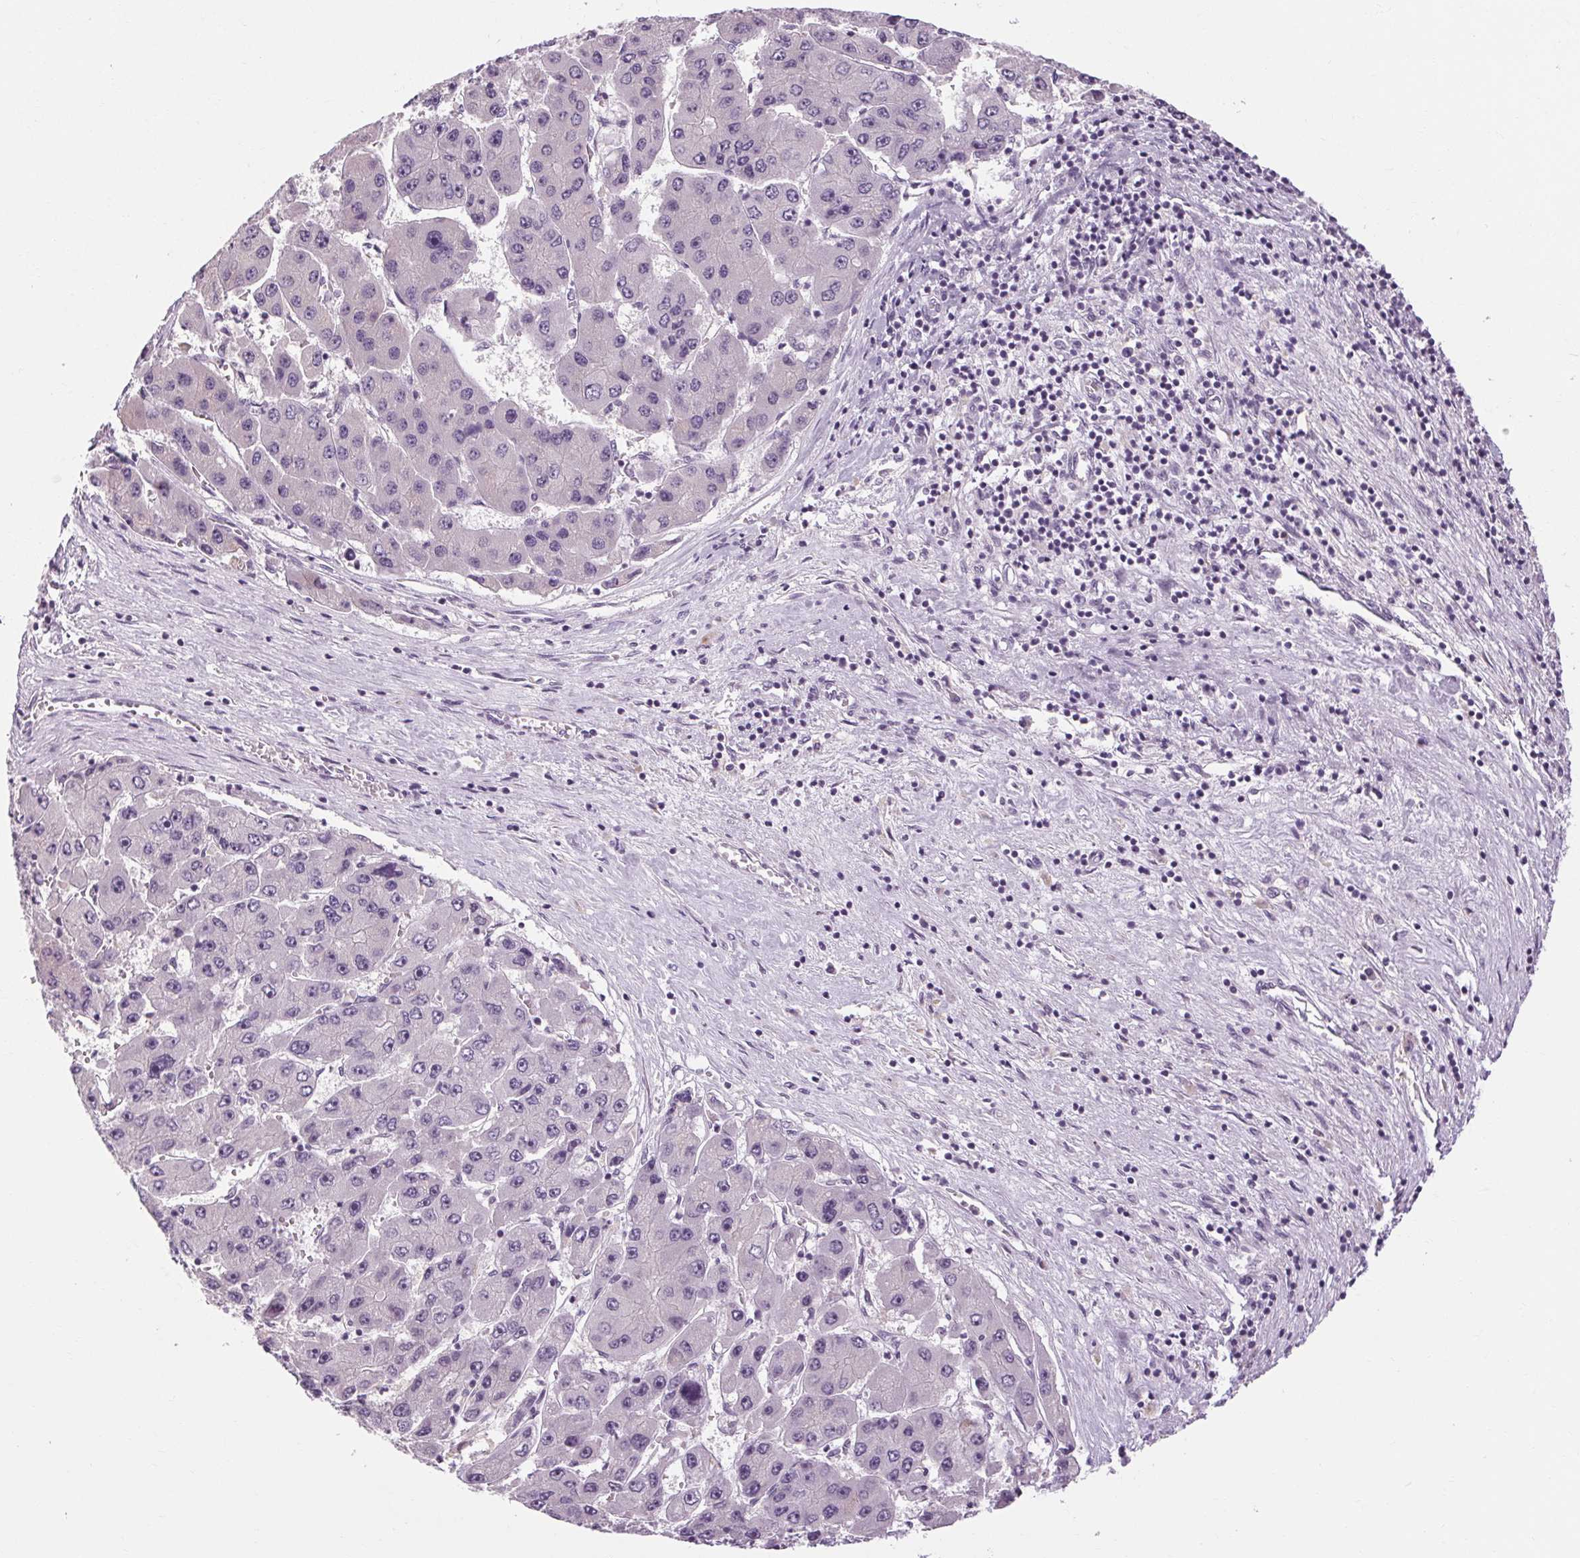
{"staining": {"intensity": "negative", "quantity": "none", "location": "none"}, "tissue": "liver cancer", "cell_type": "Tumor cells", "image_type": "cancer", "snomed": [{"axis": "morphology", "description": "Carcinoma, Hepatocellular, NOS"}, {"axis": "topography", "description": "Liver"}], "caption": "This is an immunohistochemistry image of hepatocellular carcinoma (liver). There is no positivity in tumor cells.", "gene": "KLHL40", "patient": {"sex": "female", "age": 61}}